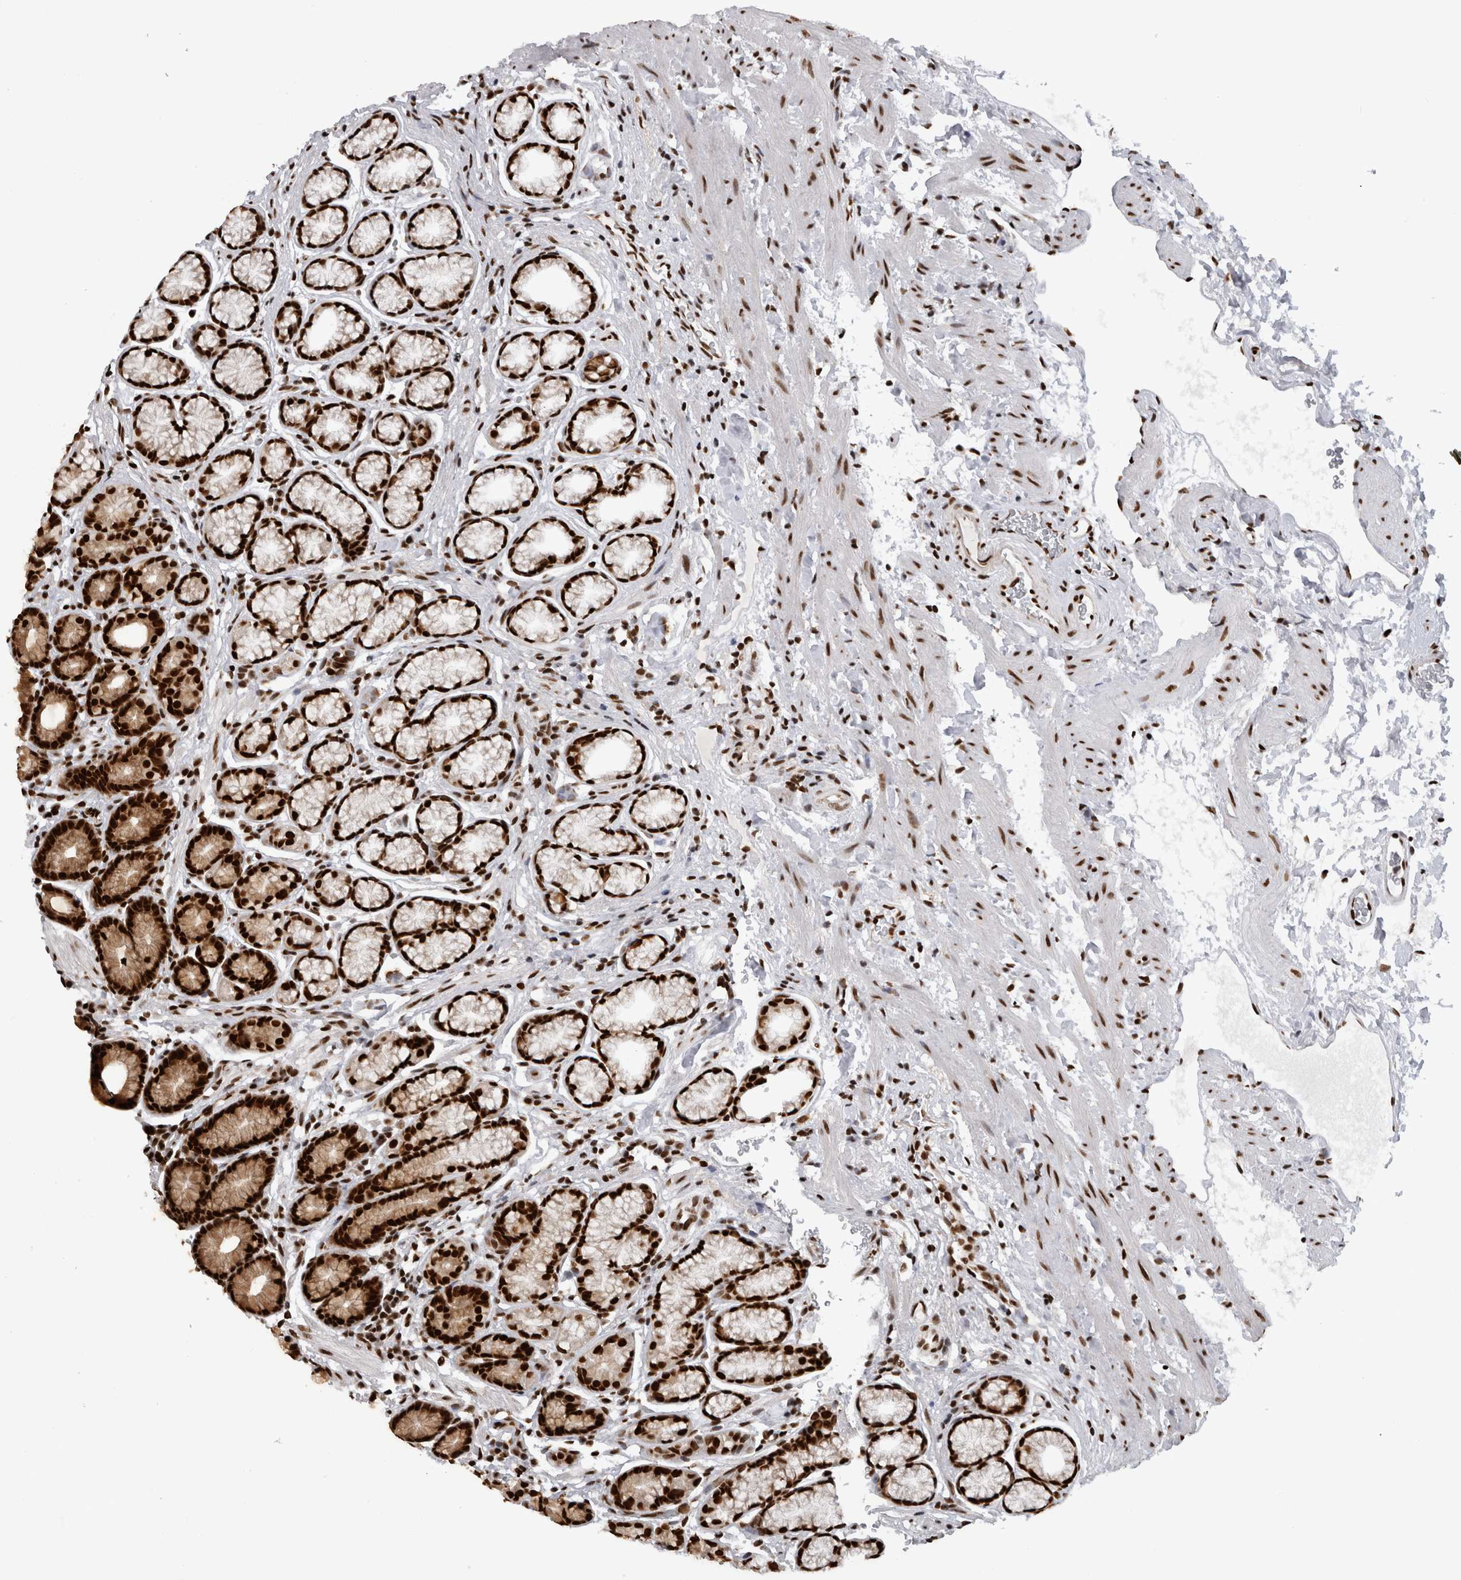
{"staining": {"intensity": "strong", "quantity": ">75%", "location": "nuclear"}, "tissue": "stomach", "cell_type": "Glandular cells", "image_type": "normal", "snomed": [{"axis": "morphology", "description": "Normal tissue, NOS"}, {"axis": "topography", "description": "Stomach"}], "caption": "A high amount of strong nuclear staining is identified in approximately >75% of glandular cells in normal stomach. (DAB = brown stain, brightfield microscopy at high magnification).", "gene": "ZSCAN2", "patient": {"sex": "male", "age": 42}}